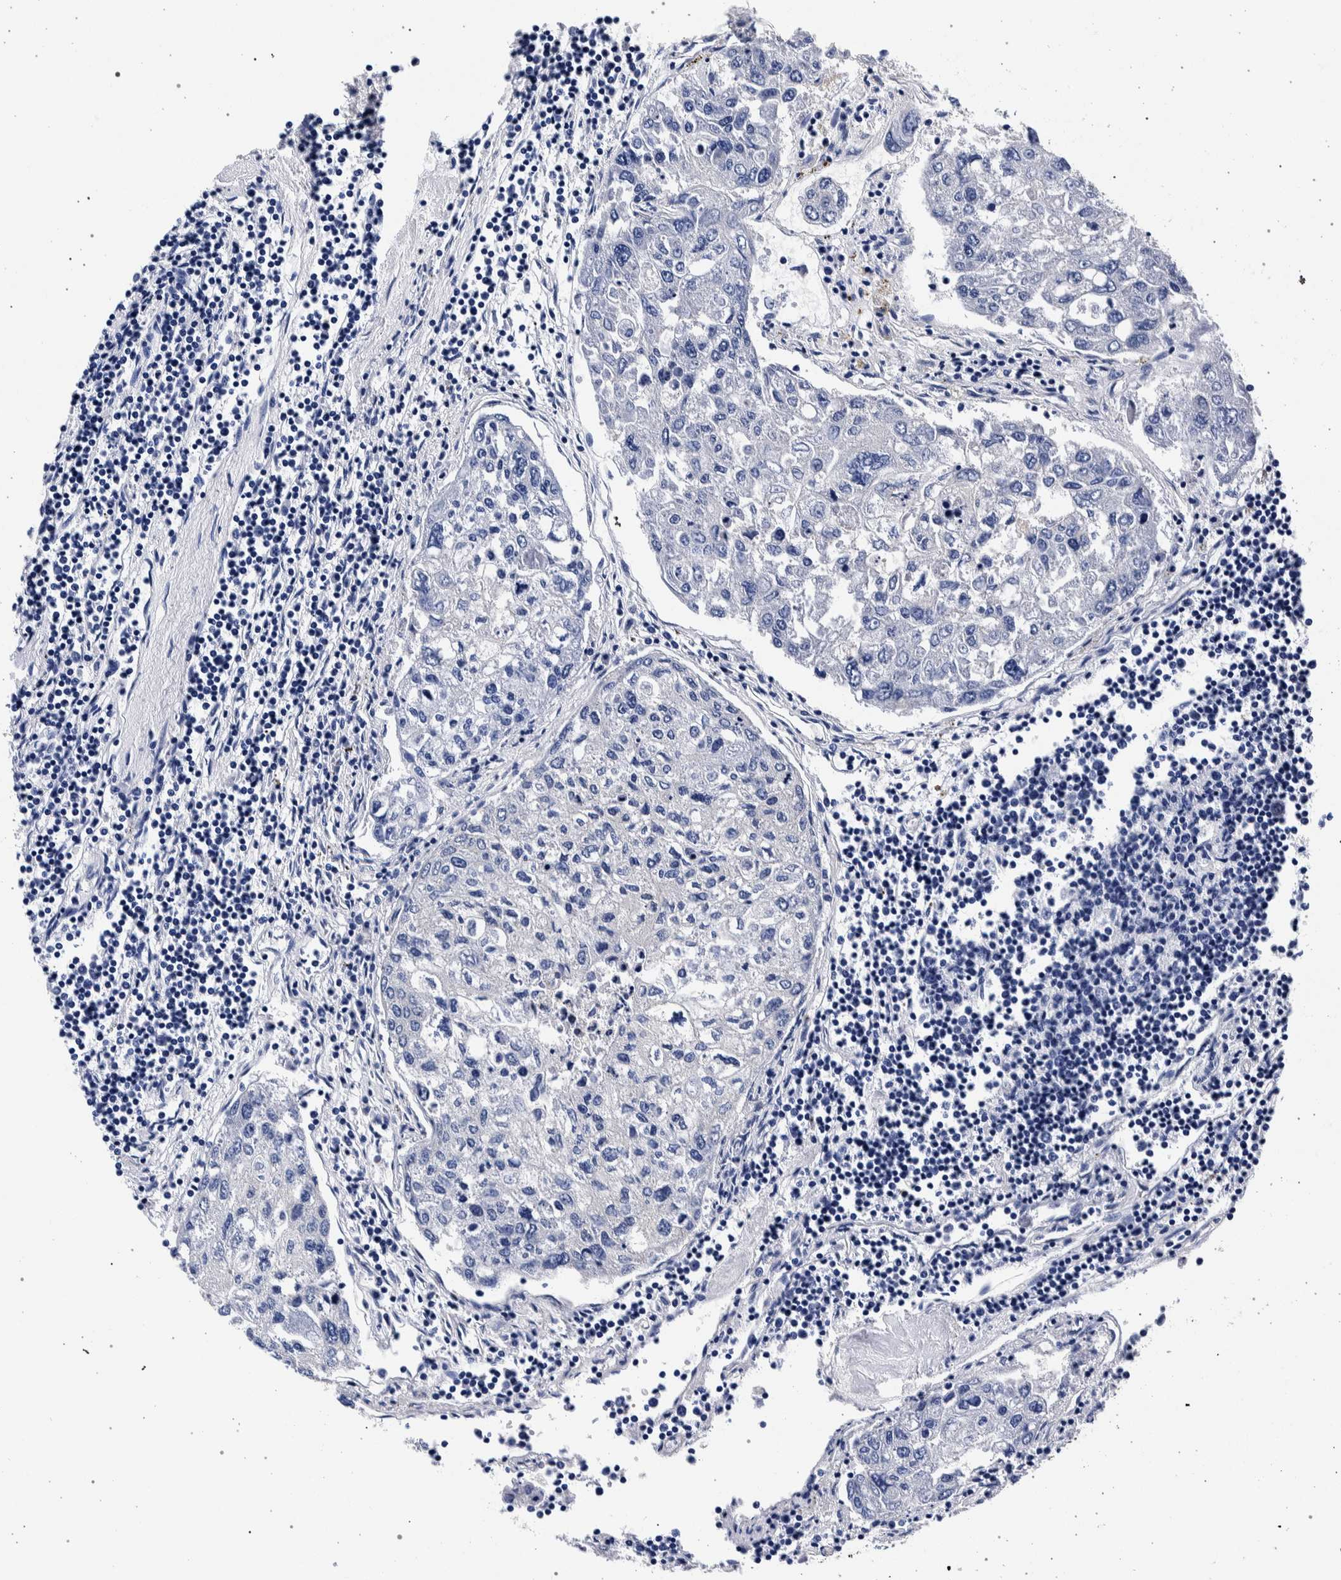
{"staining": {"intensity": "negative", "quantity": "none", "location": "none"}, "tissue": "urothelial cancer", "cell_type": "Tumor cells", "image_type": "cancer", "snomed": [{"axis": "morphology", "description": "Urothelial carcinoma, High grade"}, {"axis": "topography", "description": "Lymph node"}, {"axis": "topography", "description": "Urinary bladder"}], "caption": "Immunohistochemistry (IHC) micrograph of neoplastic tissue: urothelial cancer stained with DAB (3,3'-diaminobenzidine) shows no significant protein positivity in tumor cells.", "gene": "NIBAN2", "patient": {"sex": "male", "age": 51}}